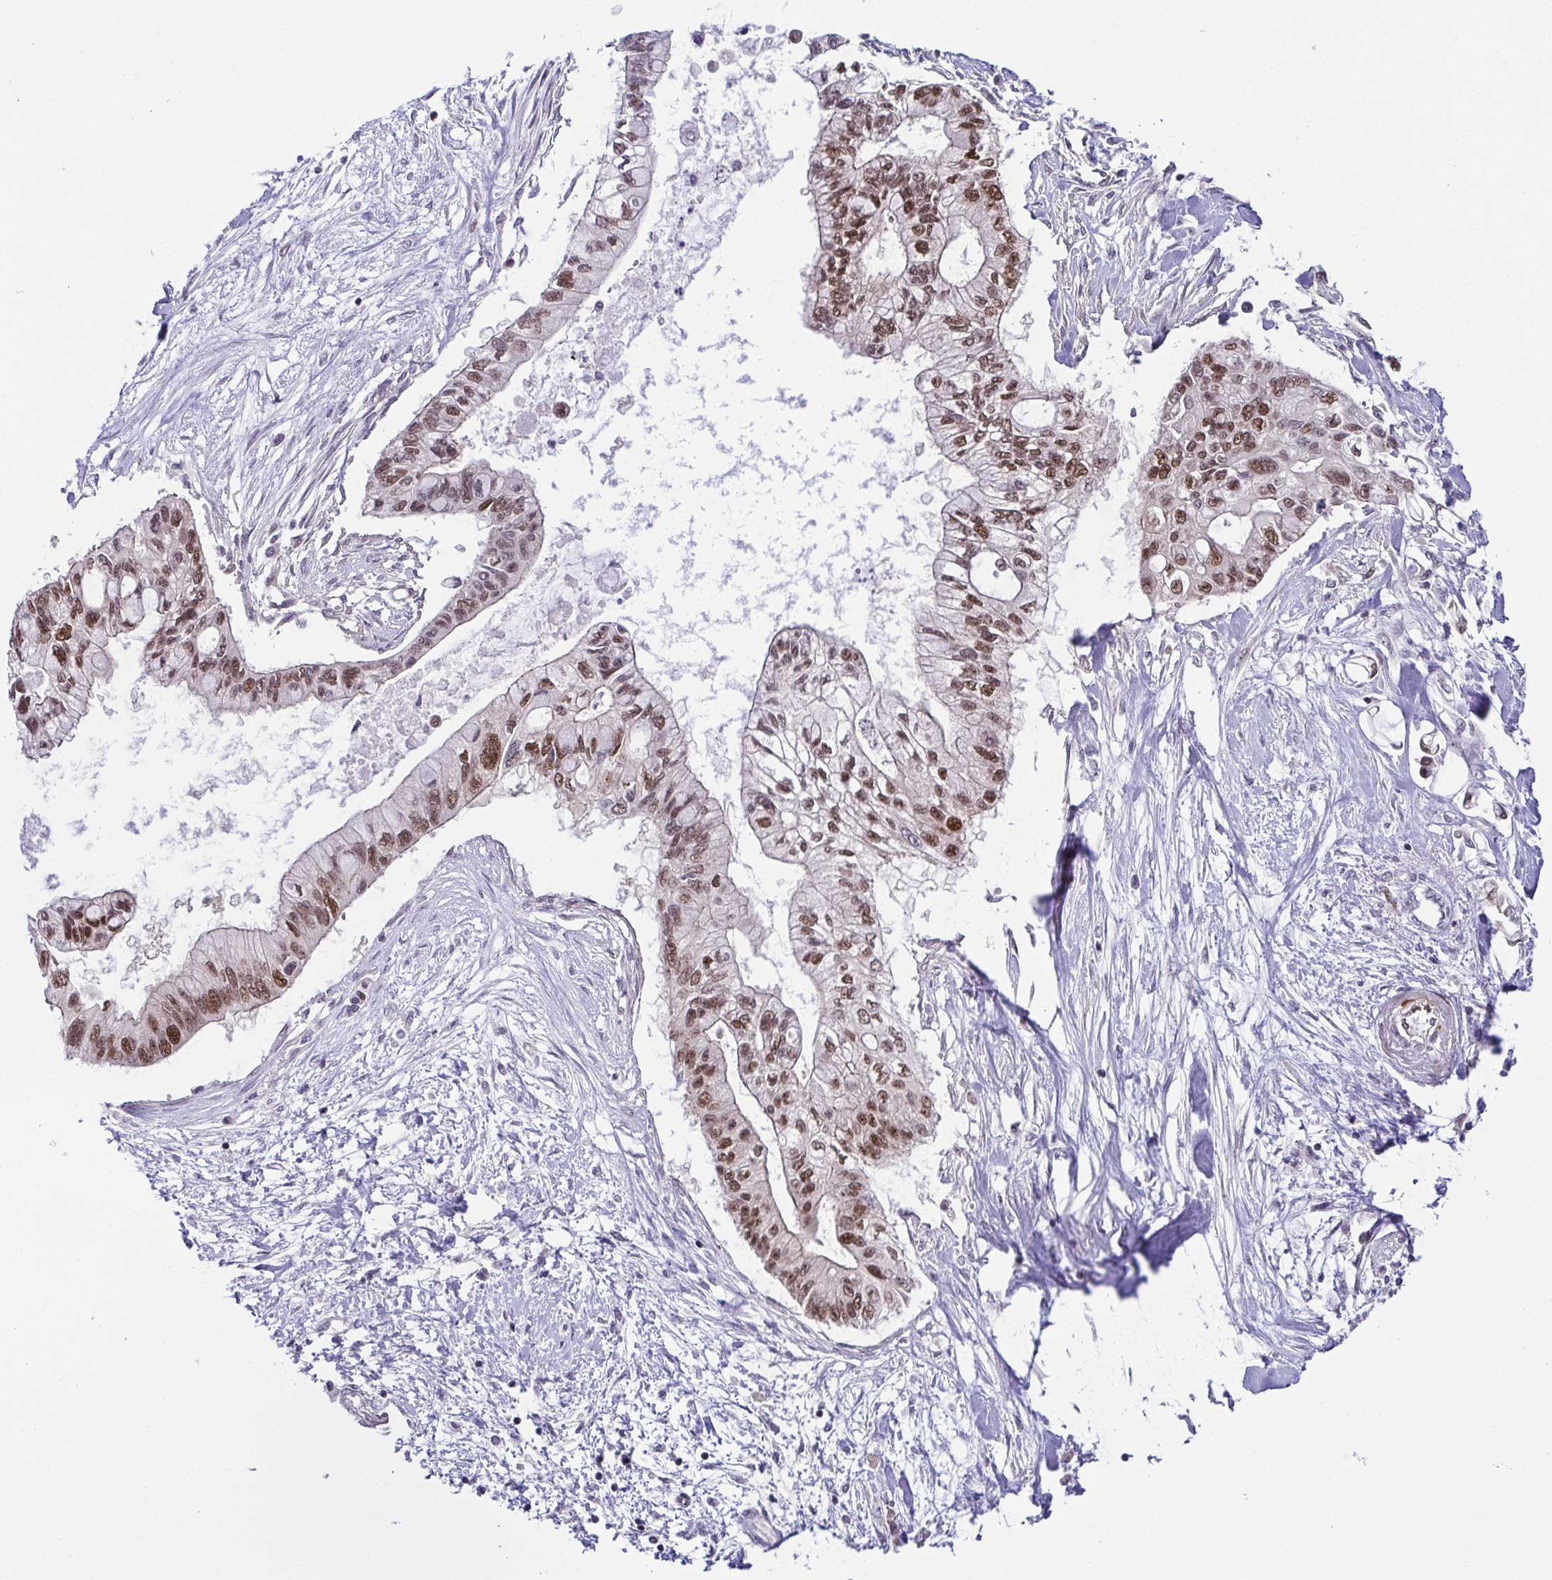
{"staining": {"intensity": "moderate", "quantity": ">75%", "location": "nuclear"}, "tissue": "pancreatic cancer", "cell_type": "Tumor cells", "image_type": "cancer", "snomed": [{"axis": "morphology", "description": "Adenocarcinoma, NOS"}, {"axis": "topography", "description": "Pancreas"}], "caption": "Immunohistochemistry micrograph of neoplastic tissue: human pancreatic adenocarcinoma stained using IHC reveals medium levels of moderate protein expression localized specifically in the nuclear of tumor cells, appearing as a nuclear brown color.", "gene": "DNAJB1", "patient": {"sex": "female", "age": 77}}